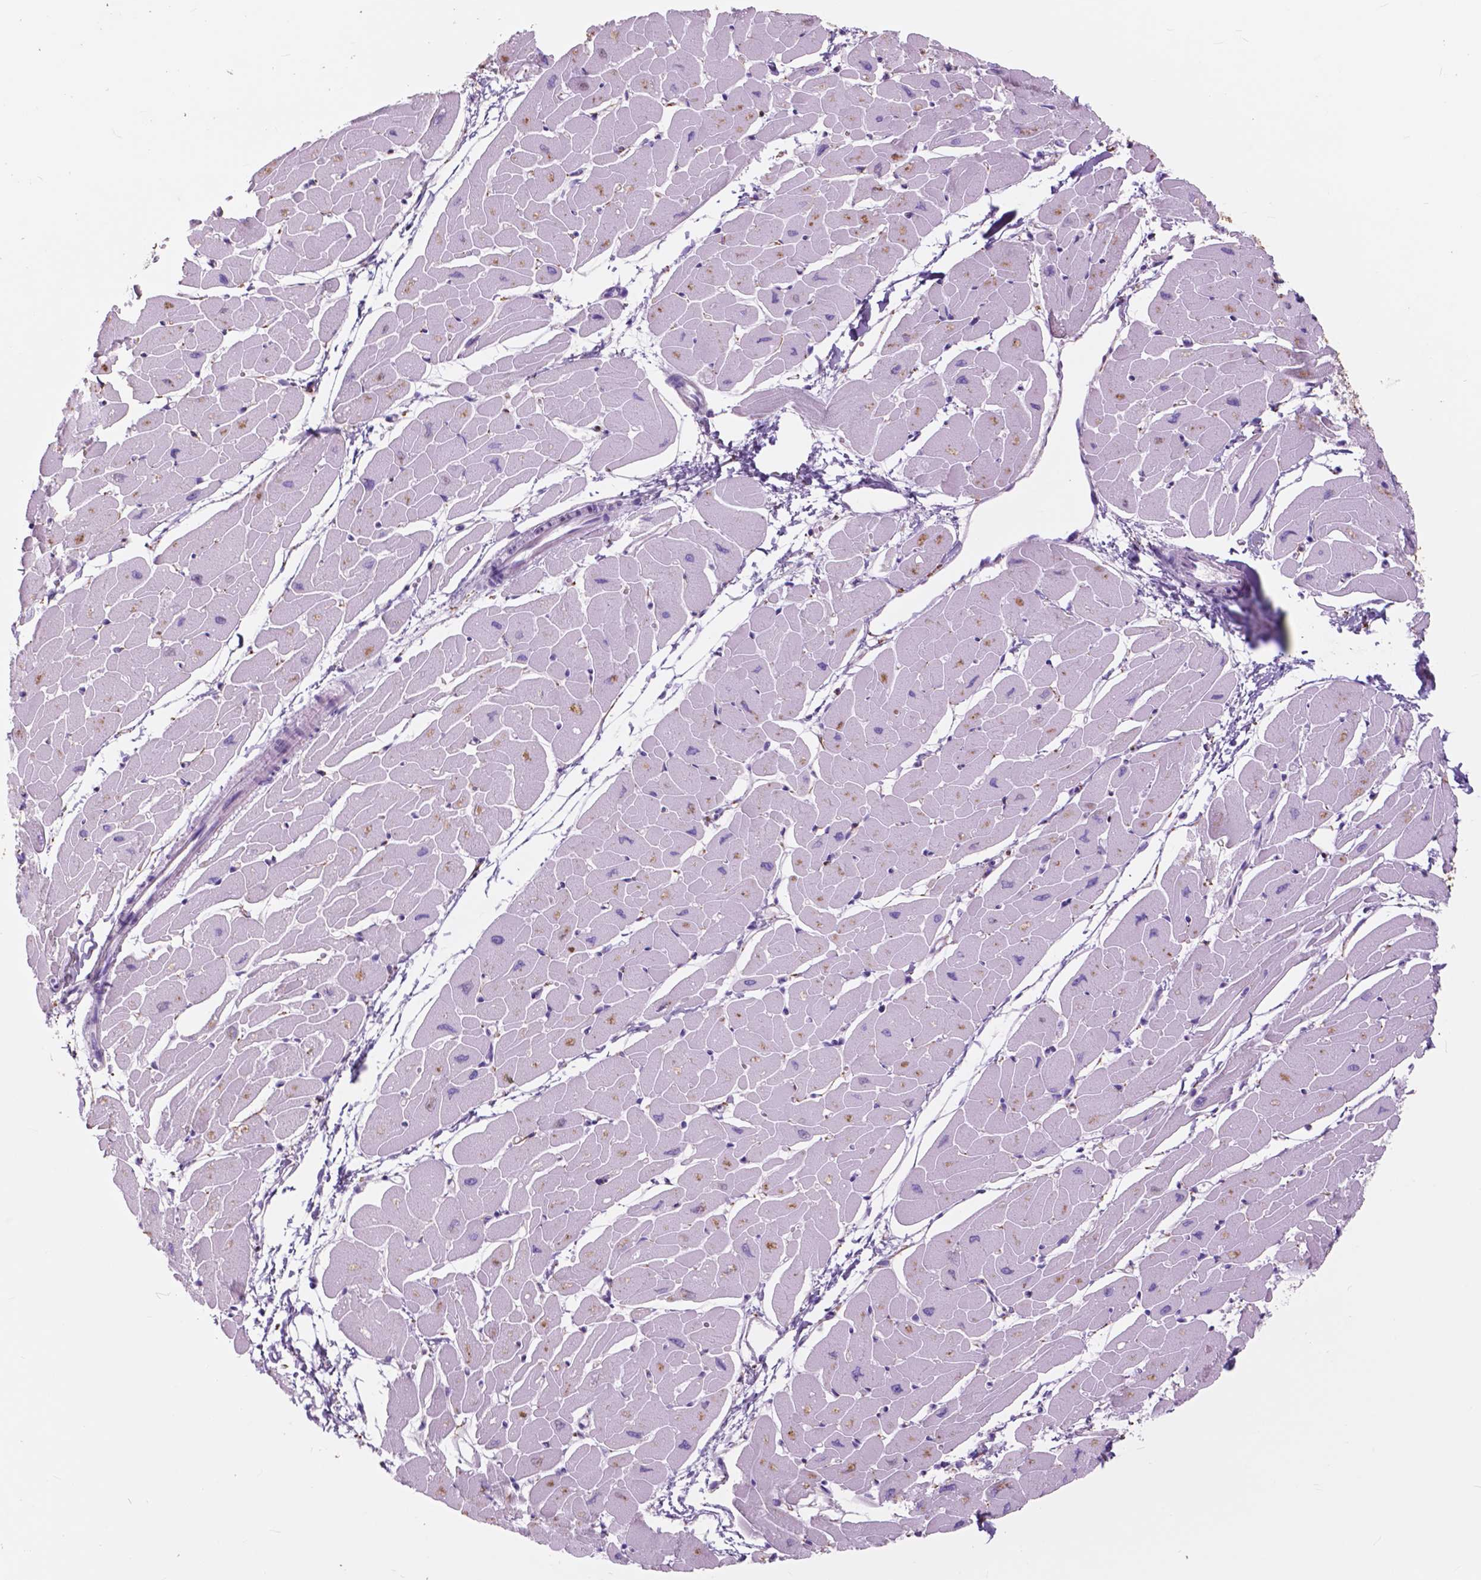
{"staining": {"intensity": "negative", "quantity": "none", "location": "none"}, "tissue": "heart muscle", "cell_type": "Cardiomyocytes", "image_type": "normal", "snomed": [{"axis": "morphology", "description": "Normal tissue, NOS"}, {"axis": "topography", "description": "Heart"}], "caption": "Immunohistochemistry photomicrograph of benign heart muscle: heart muscle stained with DAB (3,3'-diaminobenzidine) reveals no significant protein positivity in cardiomyocytes. The staining was performed using DAB (3,3'-diaminobenzidine) to visualize the protein expression in brown, while the nuclei were stained in blue with hematoxylin (Magnification: 20x).", "gene": "FXYD2", "patient": {"sex": "male", "age": 57}}